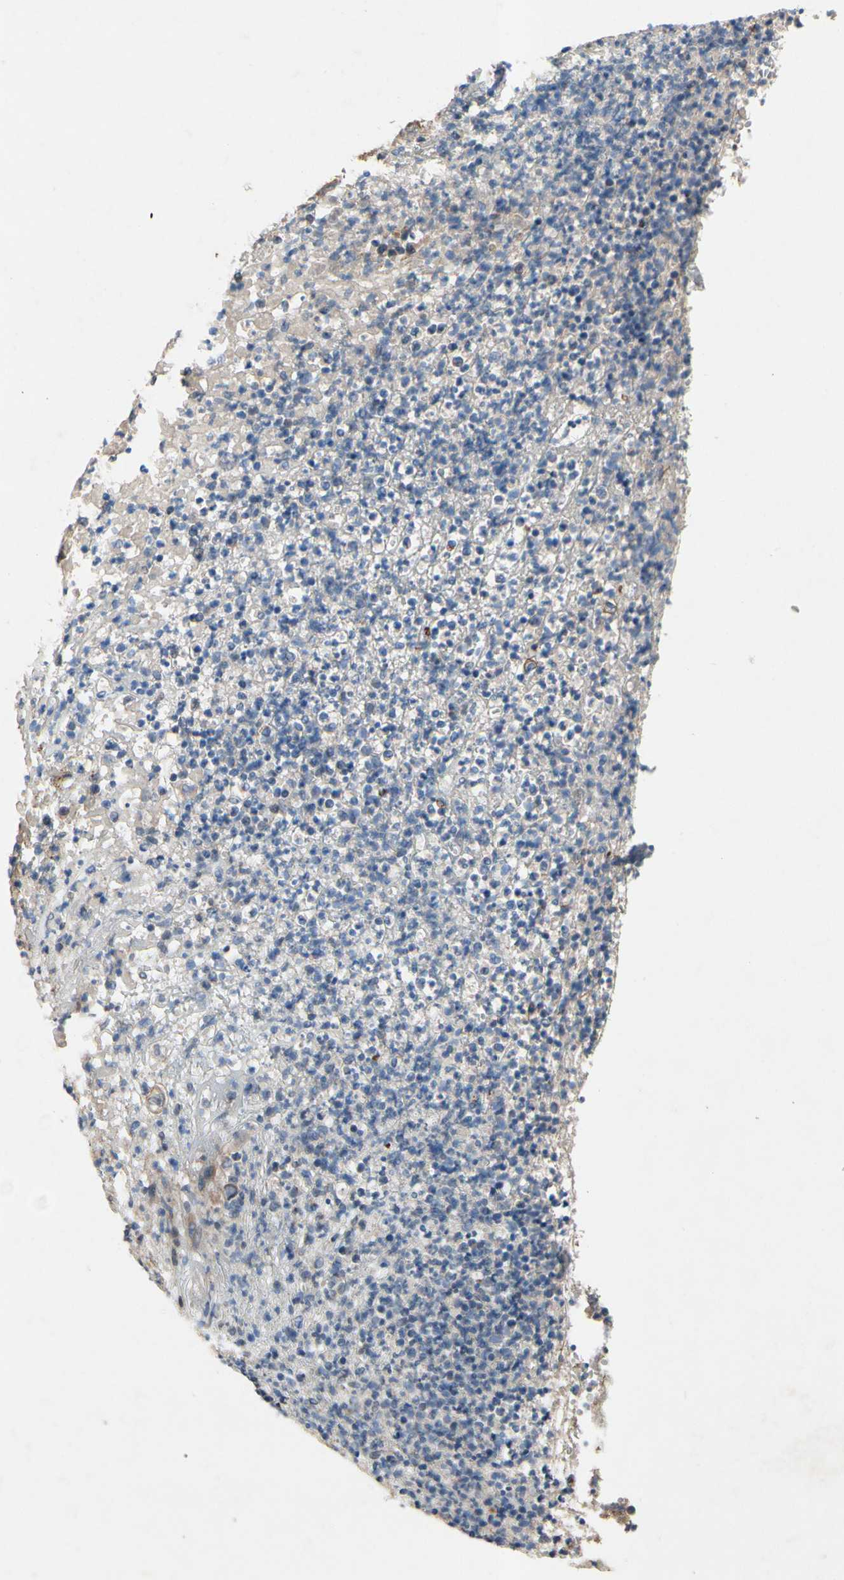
{"staining": {"intensity": "weak", "quantity": ">75%", "location": "cytoplasmic/membranous"}, "tissue": "stomach cancer", "cell_type": "Tumor cells", "image_type": "cancer", "snomed": [{"axis": "morphology", "description": "Adenocarcinoma, NOS"}, {"axis": "topography", "description": "Stomach"}], "caption": "A high-resolution image shows immunohistochemistry staining of stomach adenocarcinoma, which shows weak cytoplasmic/membranous staining in about >75% of tumor cells. The staining was performed using DAB (3,3'-diaminobenzidine) to visualize the protein expression in brown, while the nuclei were stained in blue with hematoxylin (Magnification: 20x).", "gene": "ICAM5", "patient": {"sex": "female", "age": 73}}